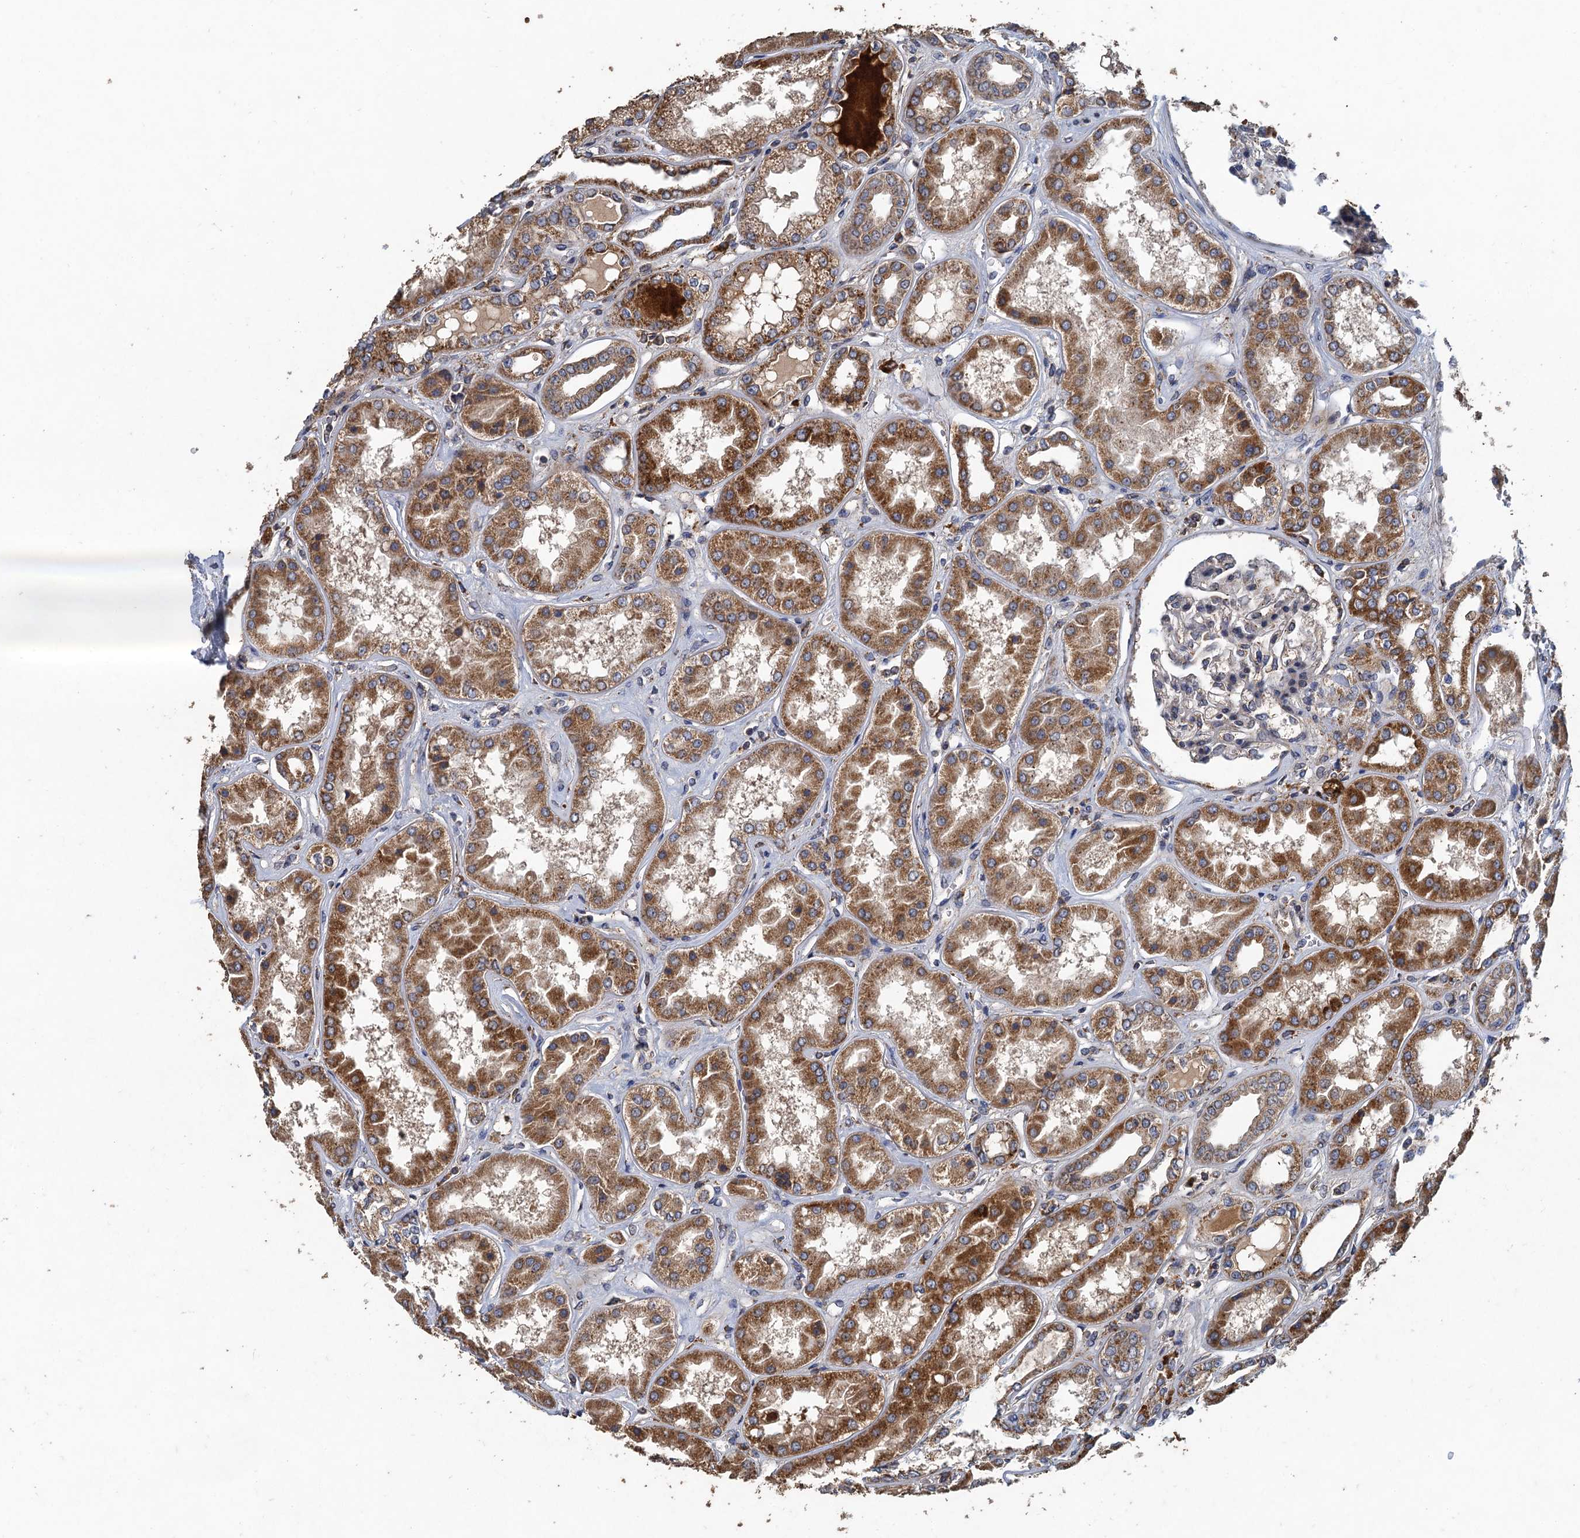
{"staining": {"intensity": "weak", "quantity": "25%-75%", "location": "cytoplasmic/membranous"}, "tissue": "kidney", "cell_type": "Cells in glomeruli", "image_type": "normal", "snomed": [{"axis": "morphology", "description": "Normal tissue, NOS"}, {"axis": "topography", "description": "Kidney"}], "caption": "Kidney stained with DAB (3,3'-diaminobenzidine) immunohistochemistry (IHC) demonstrates low levels of weak cytoplasmic/membranous expression in about 25%-75% of cells in glomeruli.", "gene": "BCS1L", "patient": {"sex": "female", "age": 56}}